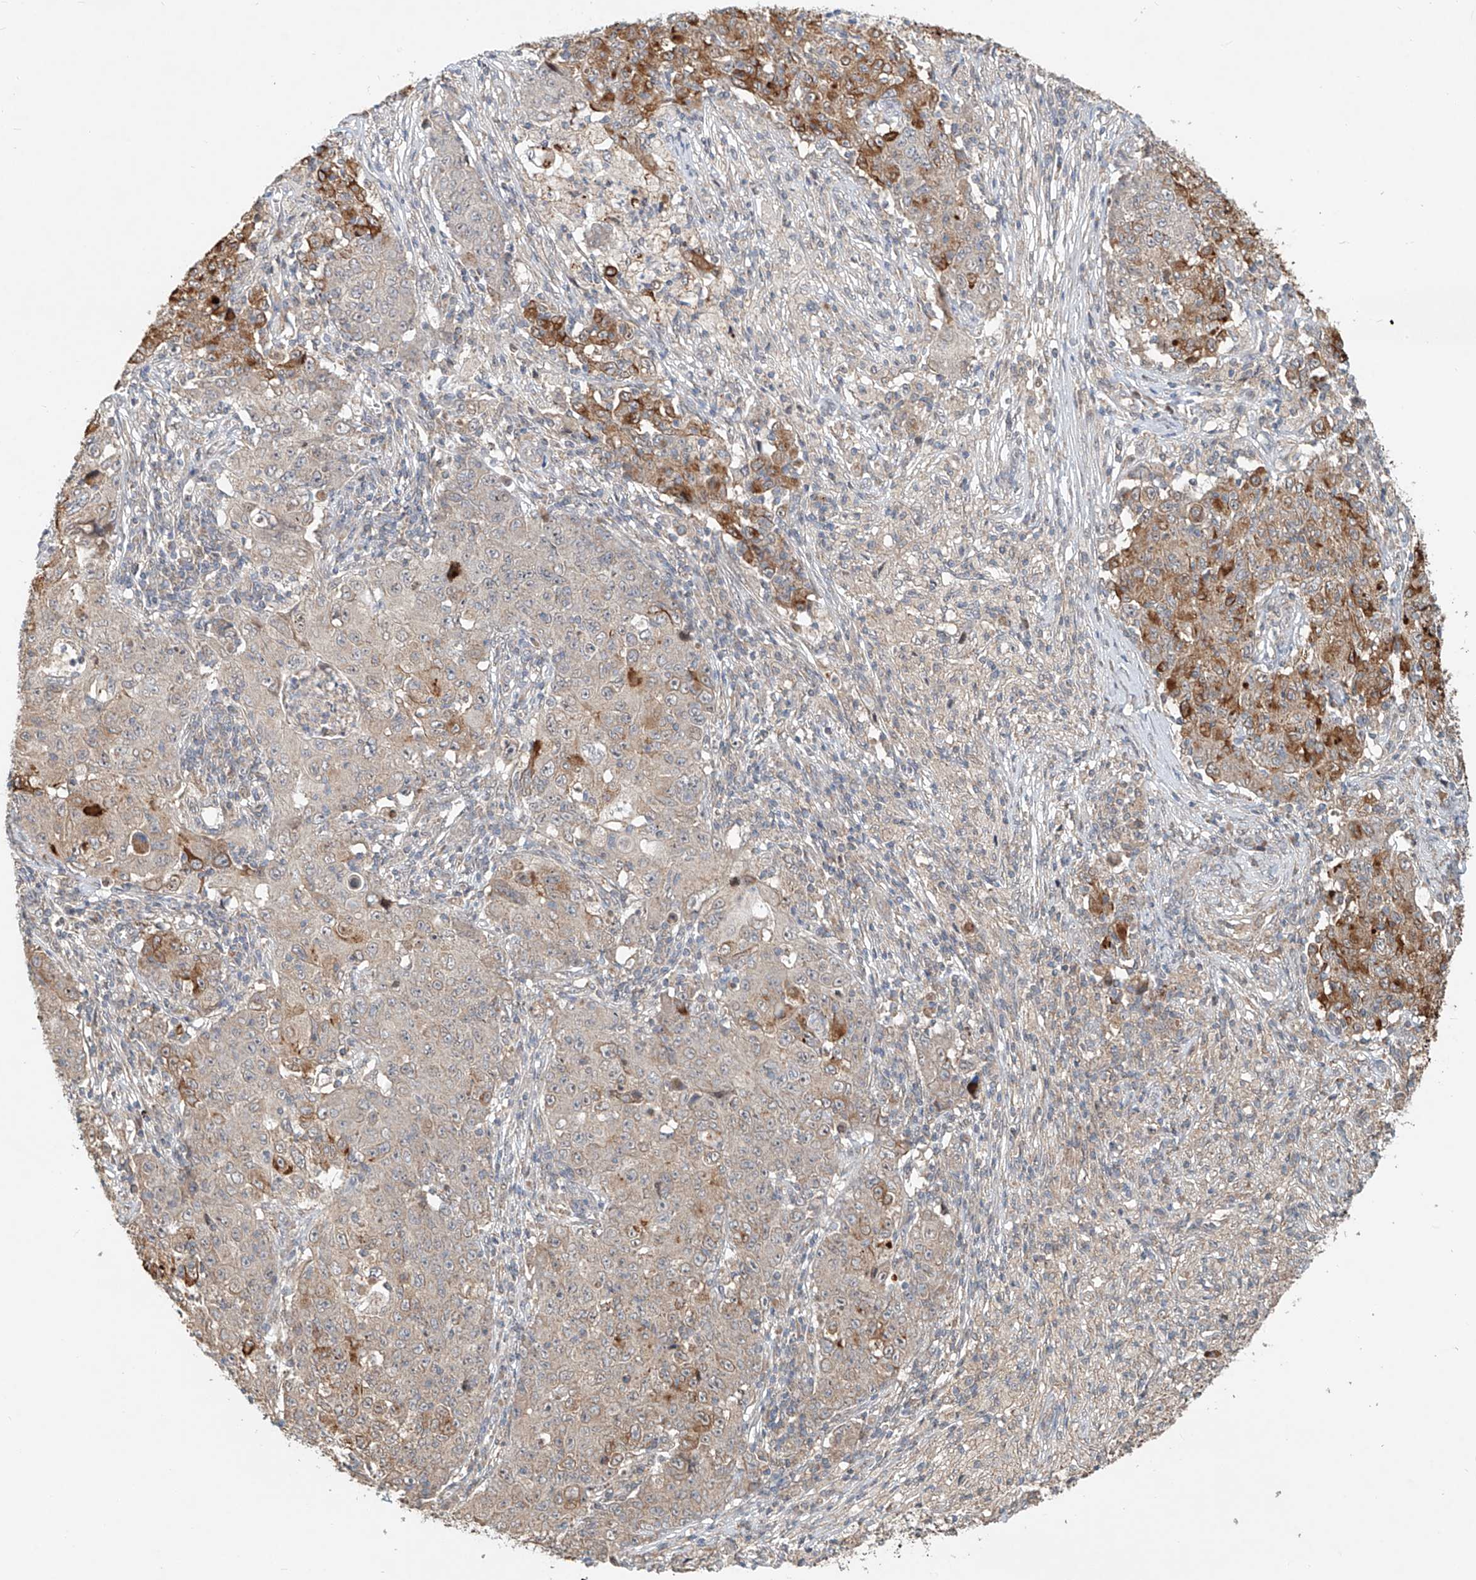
{"staining": {"intensity": "moderate", "quantity": "<25%", "location": "cytoplasmic/membranous"}, "tissue": "ovarian cancer", "cell_type": "Tumor cells", "image_type": "cancer", "snomed": [{"axis": "morphology", "description": "Carcinoma, endometroid"}, {"axis": "topography", "description": "Ovary"}], "caption": "Ovarian cancer (endometroid carcinoma) stained with DAB (3,3'-diaminobenzidine) immunohistochemistry exhibits low levels of moderate cytoplasmic/membranous positivity in approximately <25% of tumor cells. (DAB IHC, brown staining for protein, blue staining for nuclei).", "gene": "TMEM61", "patient": {"sex": "female", "age": 42}}